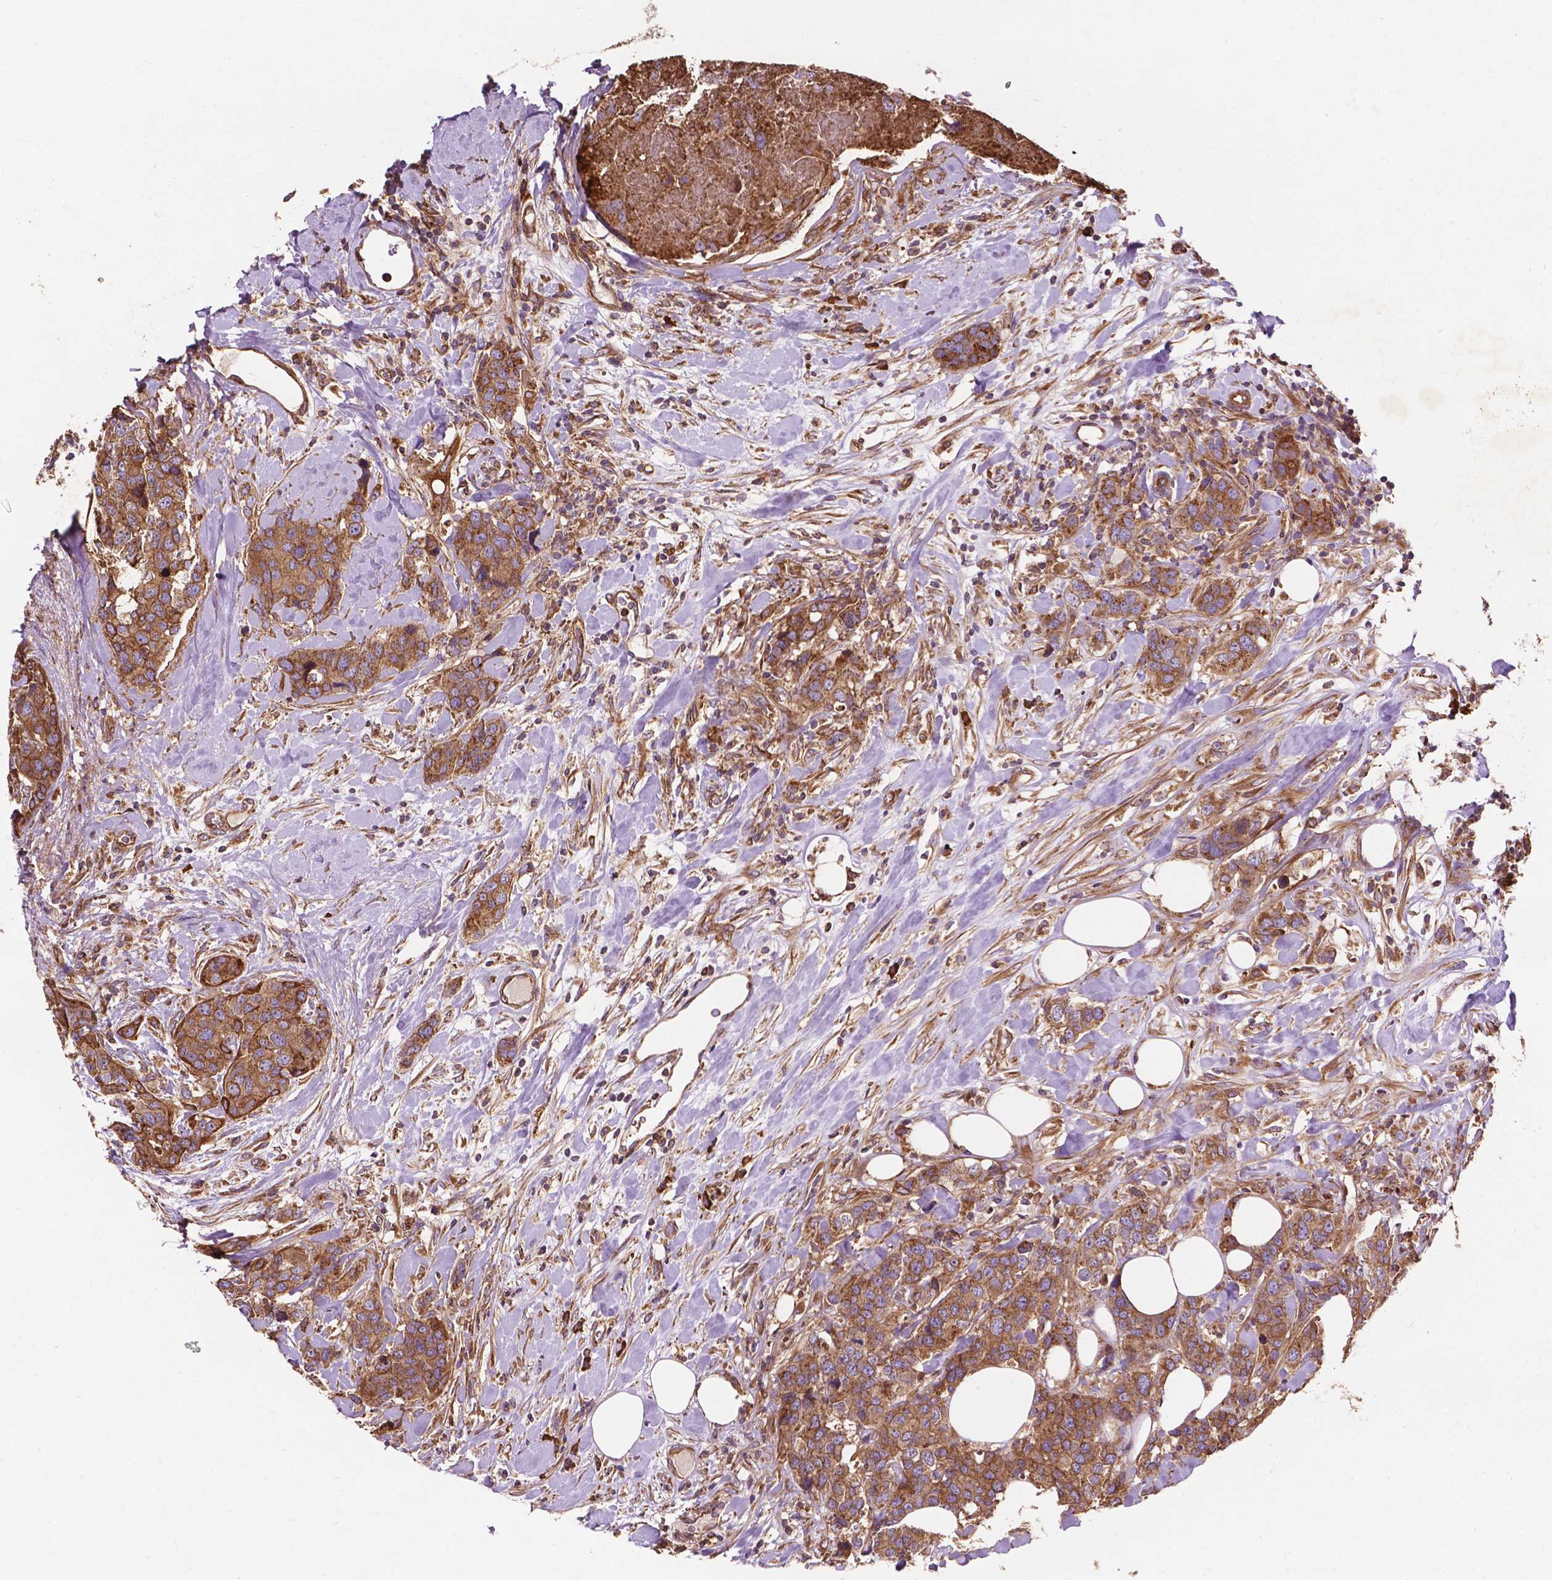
{"staining": {"intensity": "moderate", "quantity": ">75%", "location": "cytoplasmic/membranous"}, "tissue": "breast cancer", "cell_type": "Tumor cells", "image_type": "cancer", "snomed": [{"axis": "morphology", "description": "Lobular carcinoma"}, {"axis": "topography", "description": "Breast"}], "caption": "Brown immunohistochemical staining in human breast lobular carcinoma exhibits moderate cytoplasmic/membranous expression in about >75% of tumor cells.", "gene": "CCDC71L", "patient": {"sex": "female", "age": 59}}